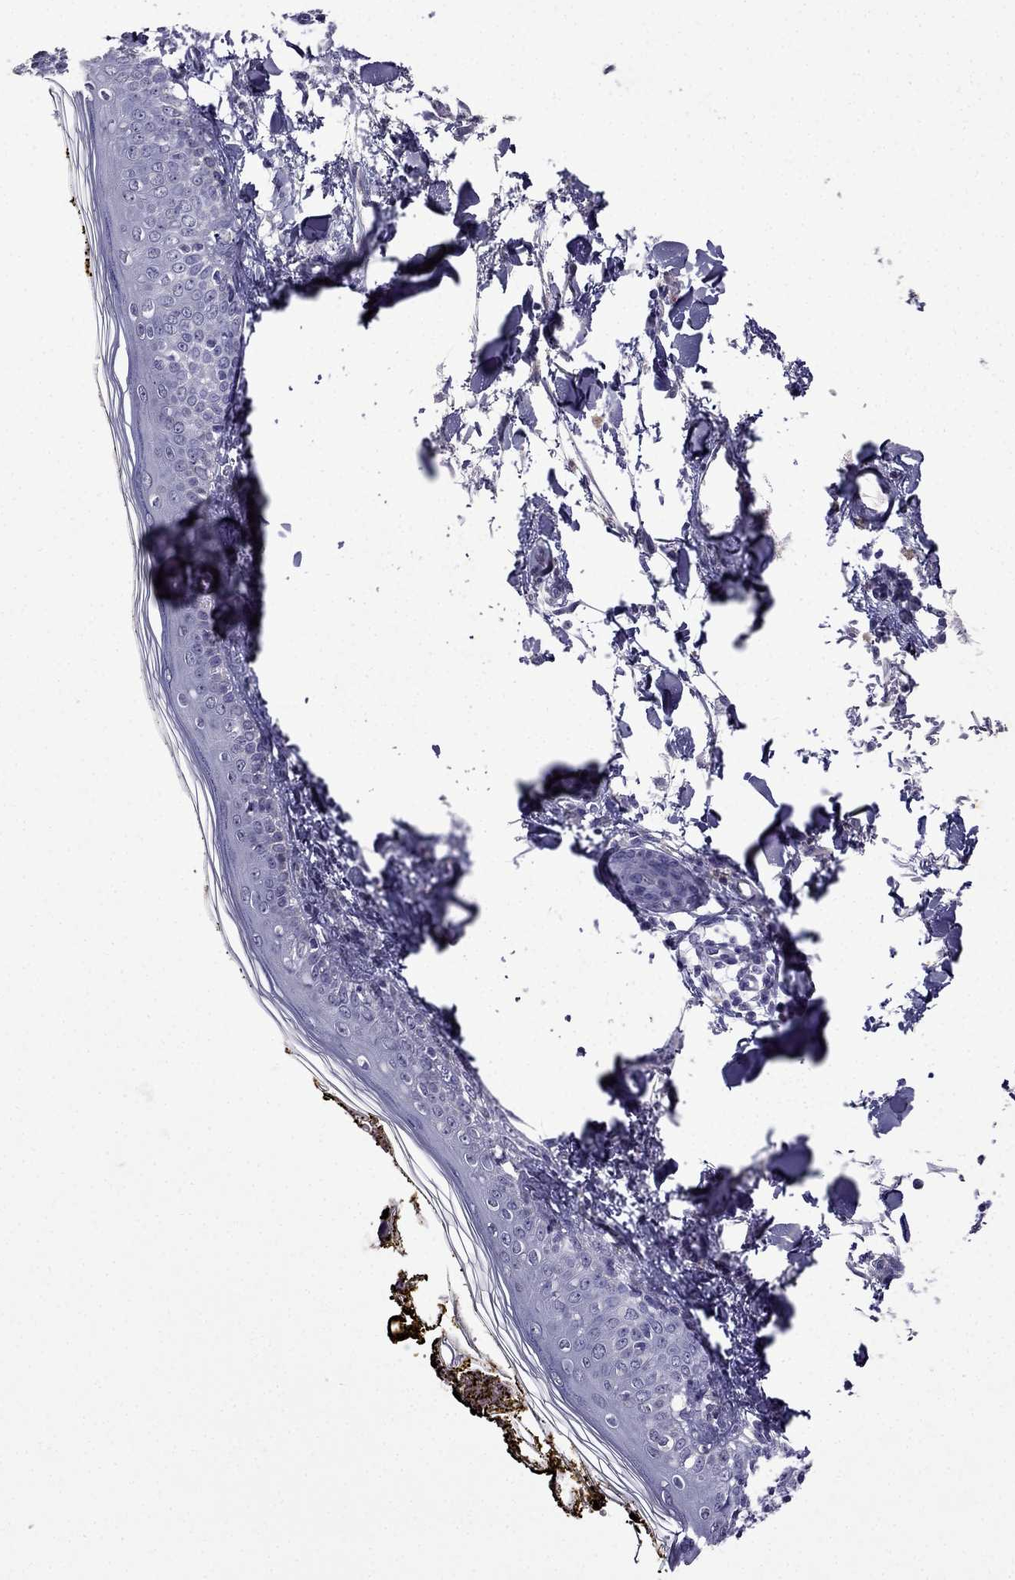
{"staining": {"intensity": "negative", "quantity": "none", "location": "none"}, "tissue": "skin", "cell_type": "Fibroblasts", "image_type": "normal", "snomed": [{"axis": "morphology", "description": "Normal tissue, NOS"}, {"axis": "topography", "description": "Skin"}], "caption": "Immunohistochemistry (IHC) micrograph of normal skin: skin stained with DAB exhibits no significant protein staining in fibroblasts.", "gene": "DNAH17", "patient": {"sex": "male", "age": 76}}